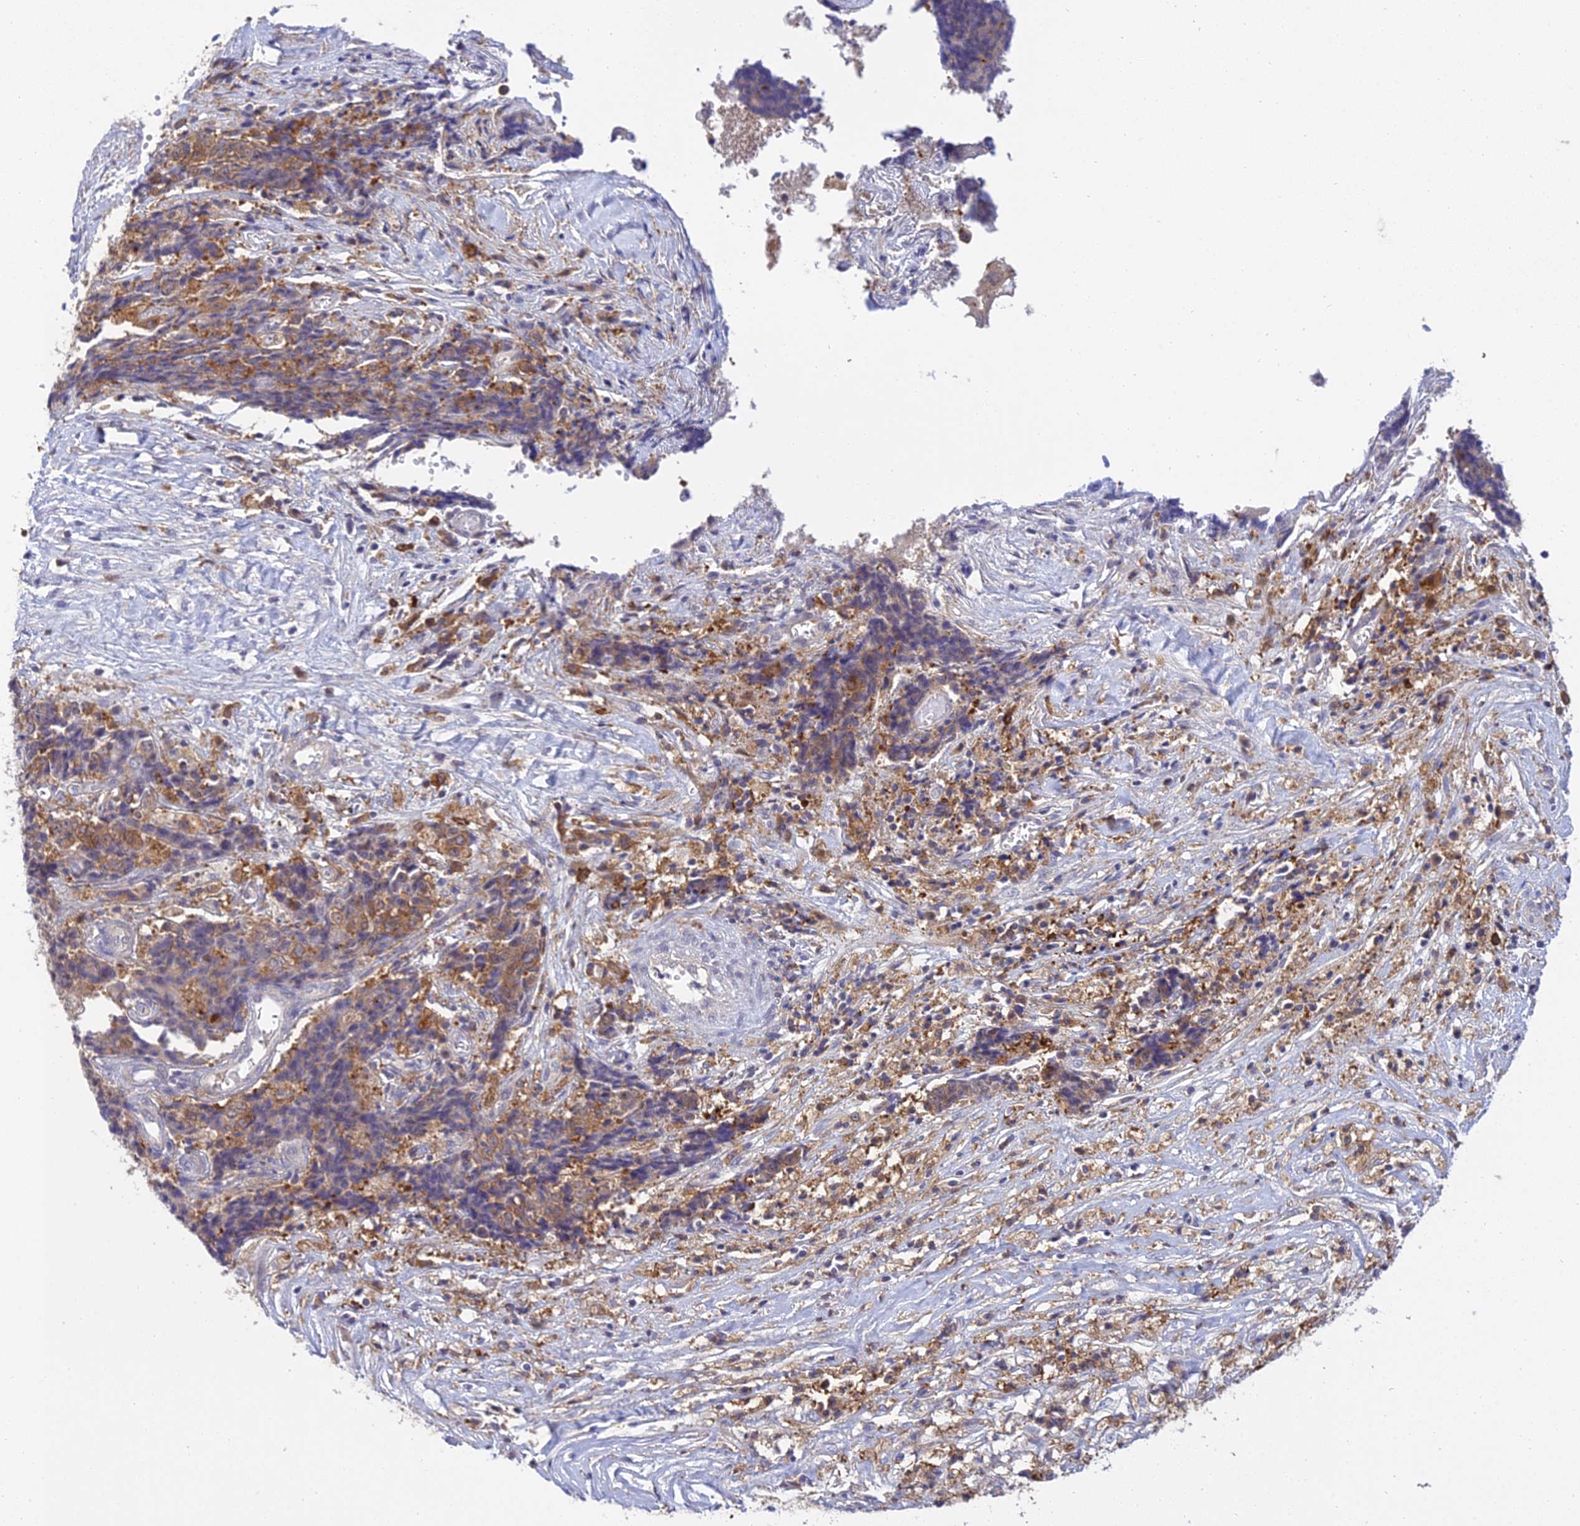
{"staining": {"intensity": "moderate", "quantity": "25%-75%", "location": "cytoplasmic/membranous"}, "tissue": "ovarian cancer", "cell_type": "Tumor cells", "image_type": "cancer", "snomed": [{"axis": "morphology", "description": "Carcinoma, endometroid"}, {"axis": "topography", "description": "Ovary"}], "caption": "Endometroid carcinoma (ovarian) stained with a brown dye demonstrates moderate cytoplasmic/membranous positive positivity in approximately 25%-75% of tumor cells.", "gene": "UBE2G1", "patient": {"sex": "female", "age": 42}}